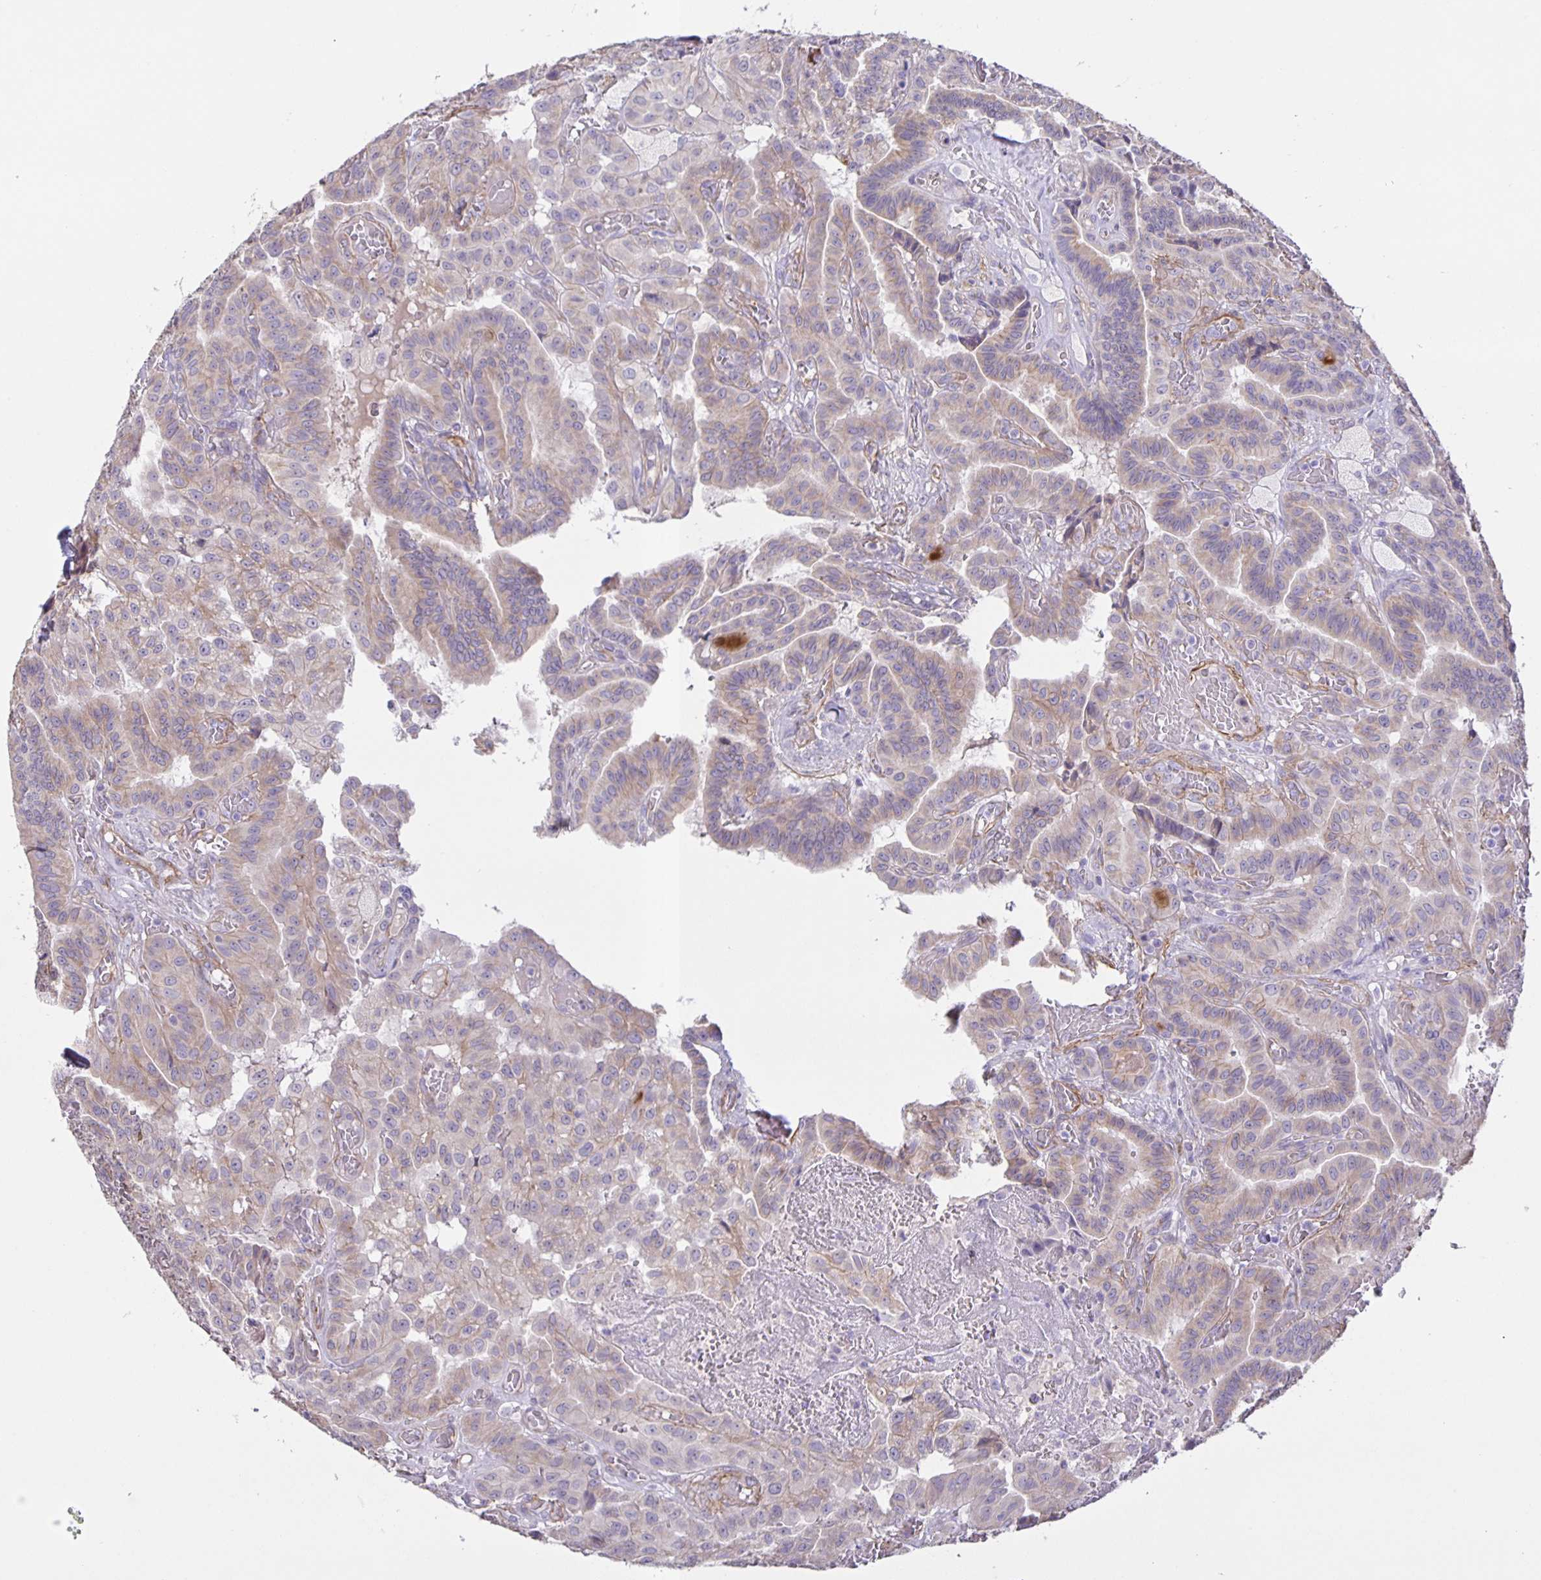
{"staining": {"intensity": "weak", "quantity": "<25%", "location": "cytoplasmic/membranous"}, "tissue": "thyroid cancer", "cell_type": "Tumor cells", "image_type": "cancer", "snomed": [{"axis": "morphology", "description": "Papillary adenocarcinoma, NOS"}, {"axis": "morphology", "description": "Papillary adenoma metastatic"}, {"axis": "topography", "description": "Thyroid gland"}], "caption": "Immunohistochemical staining of human thyroid cancer displays no significant positivity in tumor cells. (DAB (3,3'-diaminobenzidine) IHC, high magnification).", "gene": "SRCIN1", "patient": {"sex": "male", "age": 87}}